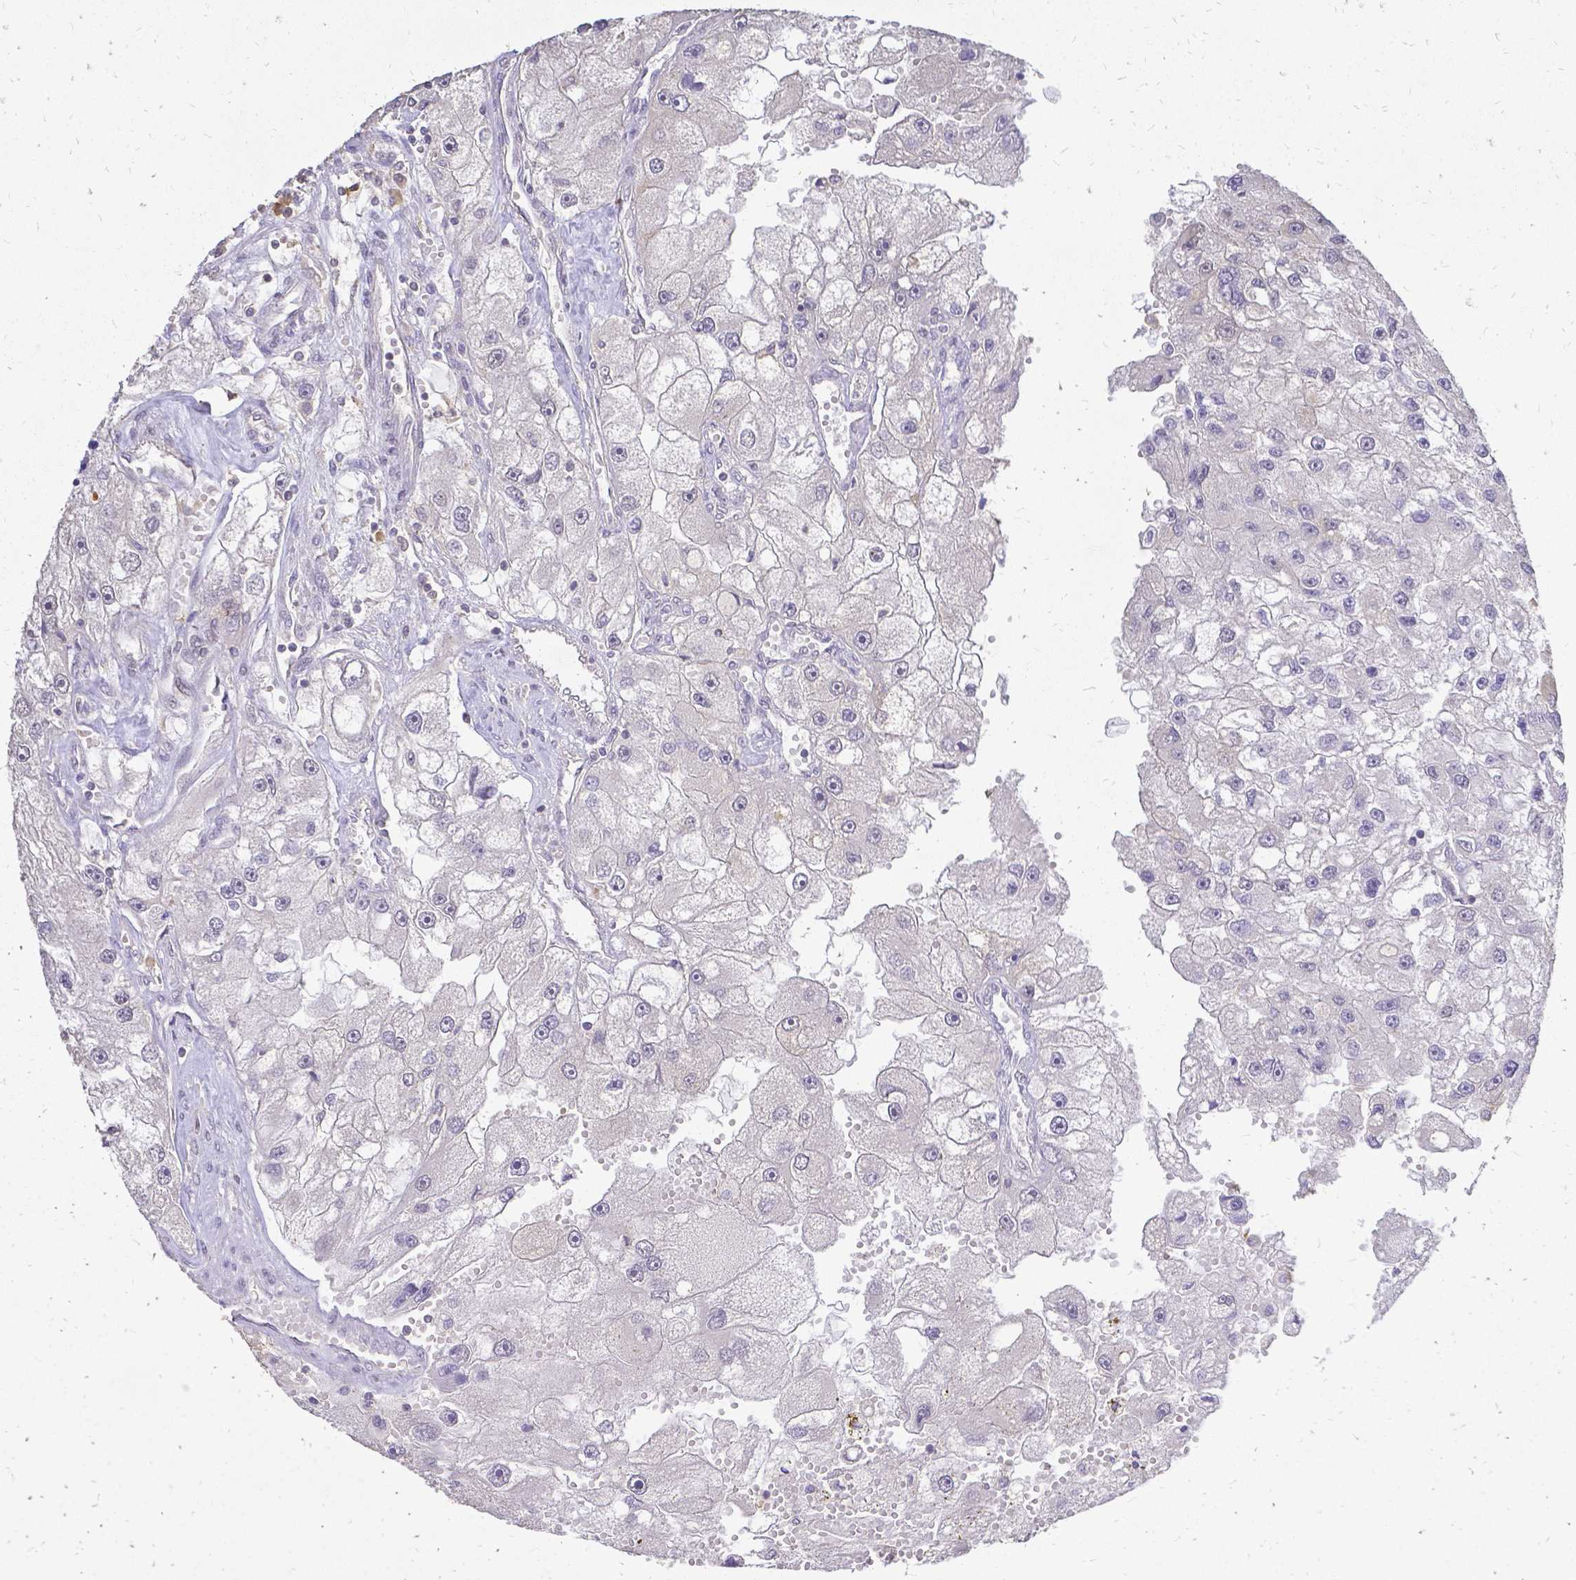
{"staining": {"intensity": "negative", "quantity": "none", "location": "none"}, "tissue": "renal cancer", "cell_type": "Tumor cells", "image_type": "cancer", "snomed": [{"axis": "morphology", "description": "Adenocarcinoma, NOS"}, {"axis": "topography", "description": "Kidney"}], "caption": "Immunohistochemistry (IHC) of human renal adenocarcinoma exhibits no staining in tumor cells. The staining was performed using DAB to visualize the protein expression in brown, while the nuclei were stained in blue with hematoxylin (Magnification: 20x).", "gene": "CIB1", "patient": {"sex": "male", "age": 63}}